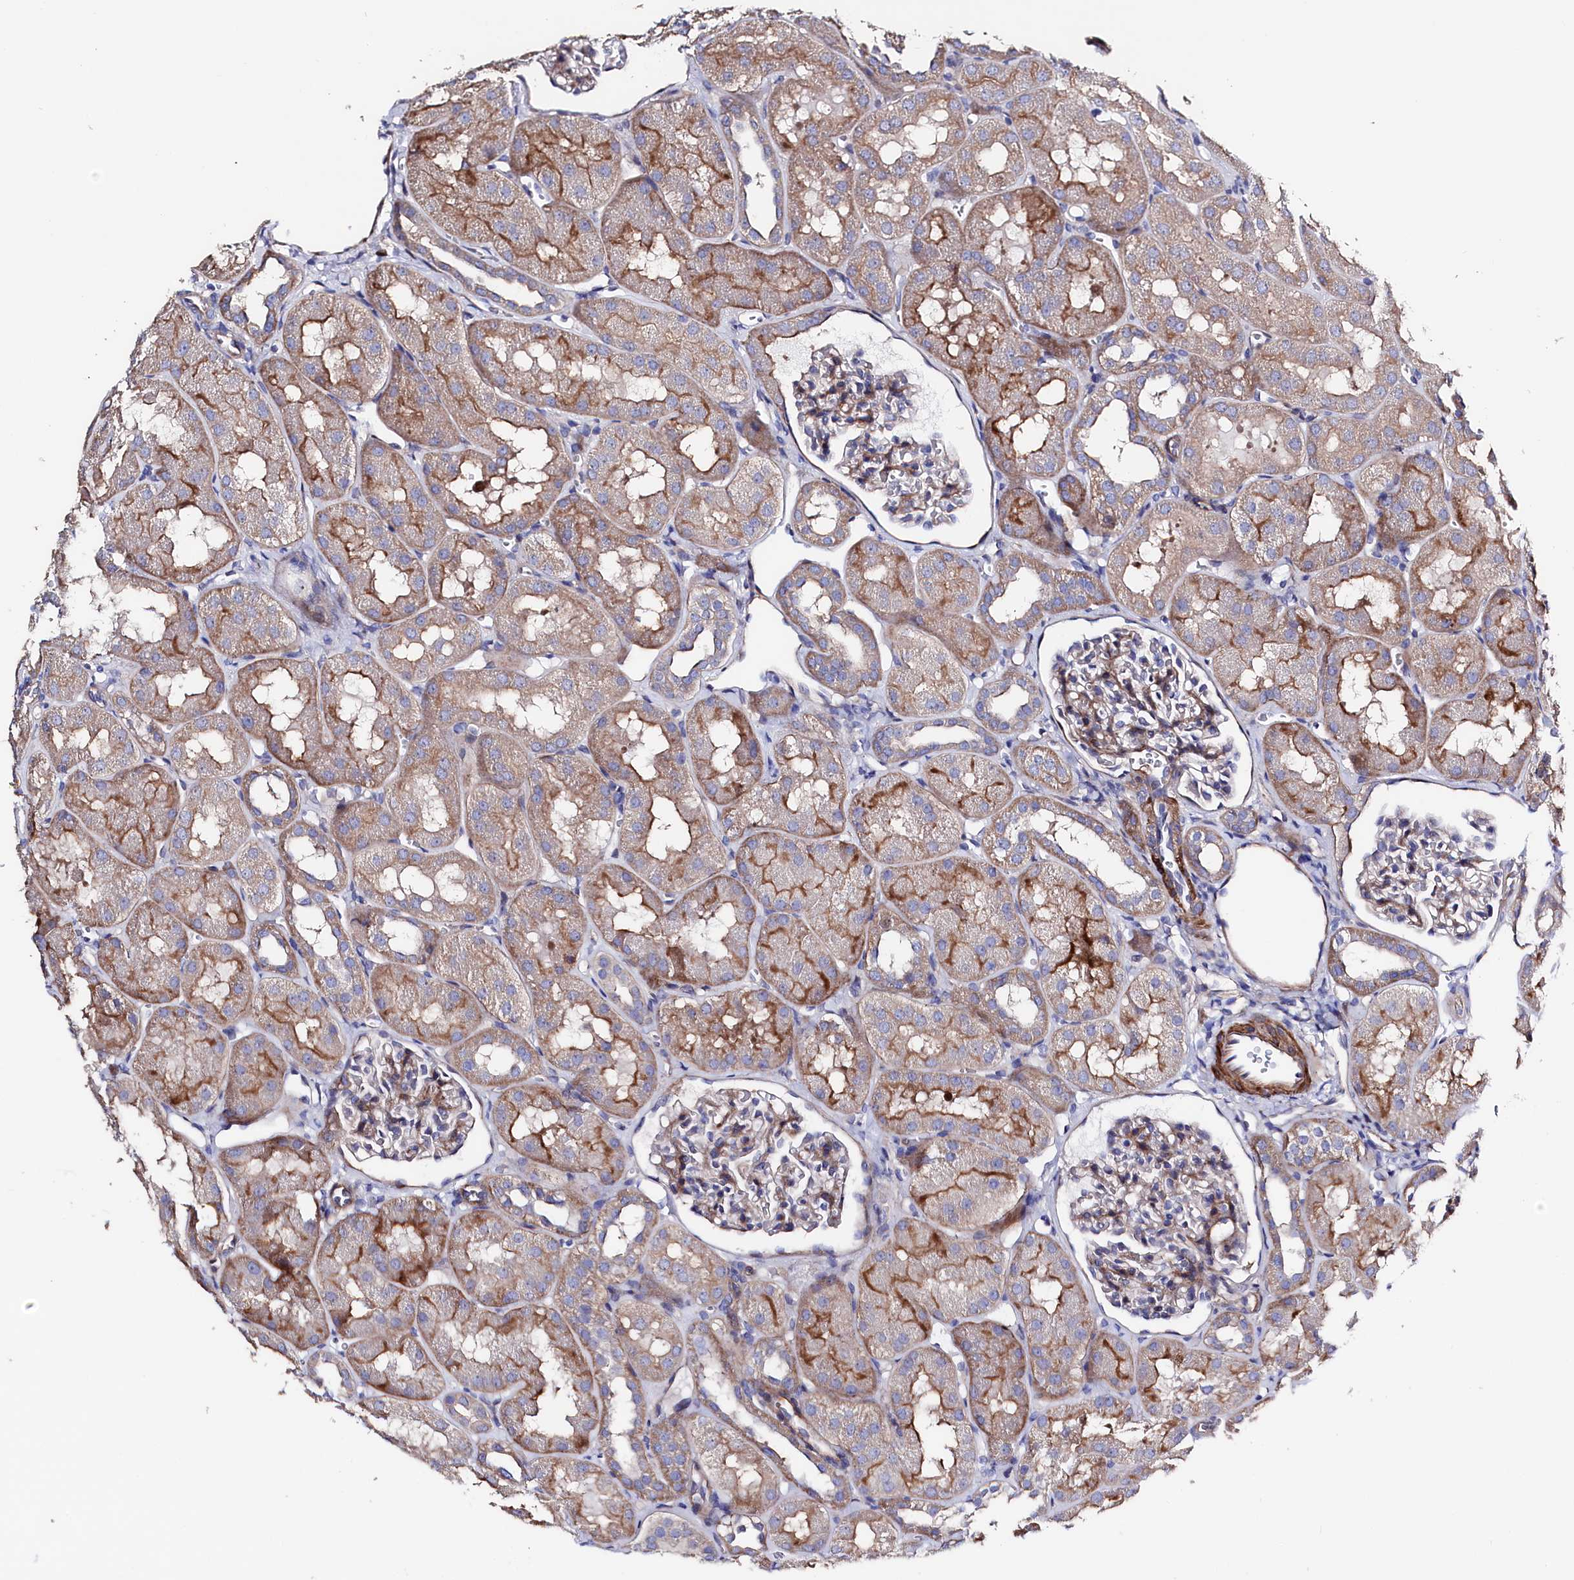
{"staining": {"intensity": "moderate", "quantity": "<25%", "location": "cytoplasmic/membranous"}, "tissue": "kidney", "cell_type": "Cells in glomeruli", "image_type": "normal", "snomed": [{"axis": "morphology", "description": "Normal tissue, NOS"}, {"axis": "topography", "description": "Kidney"}, {"axis": "topography", "description": "Urinary bladder"}], "caption": "Immunohistochemistry (DAB) staining of benign kidney demonstrates moderate cytoplasmic/membranous protein positivity in about <25% of cells in glomeruli.", "gene": "WNT8A", "patient": {"sex": "male", "age": 16}}